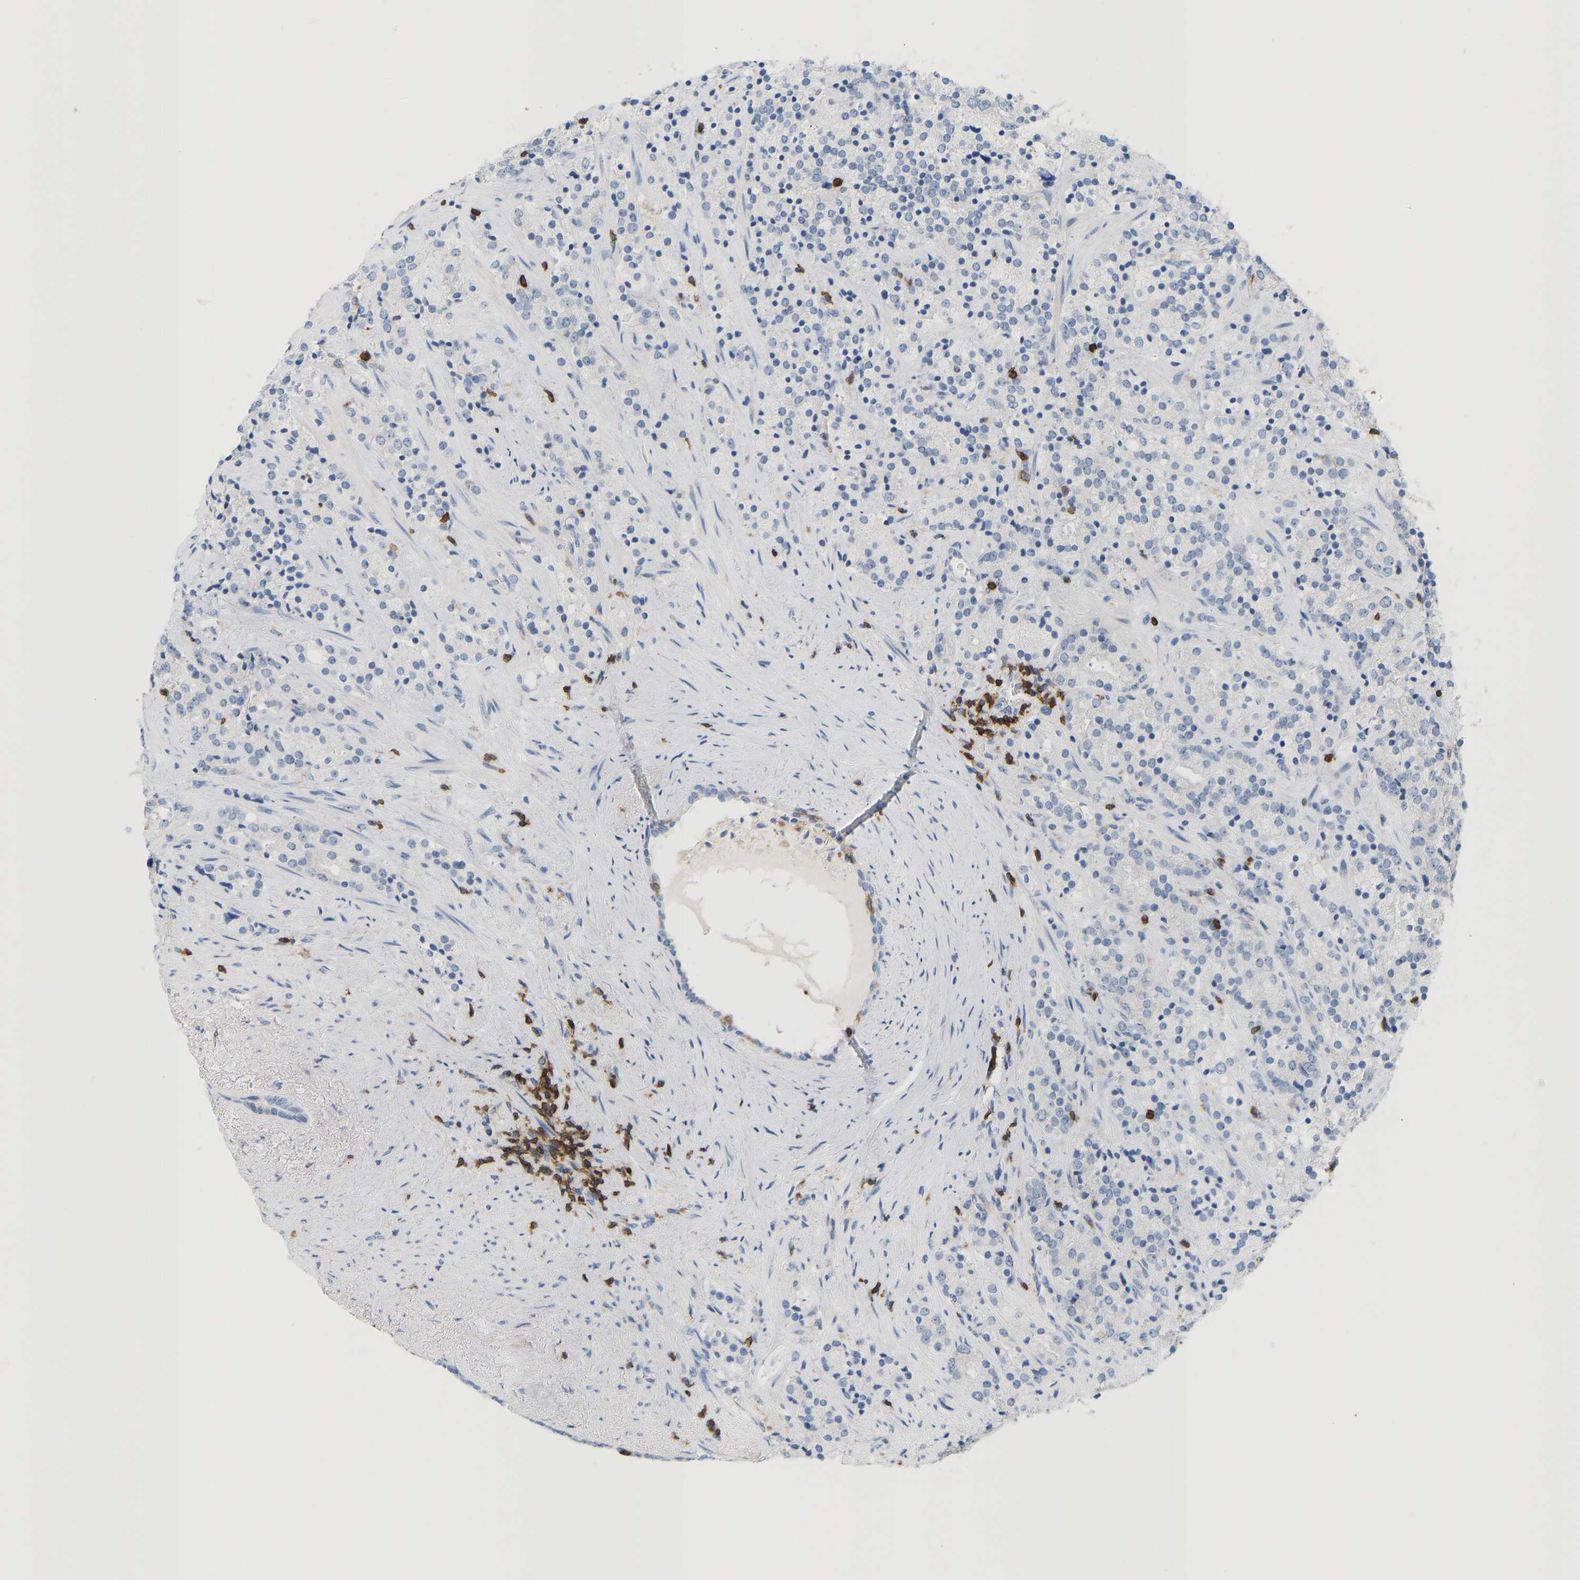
{"staining": {"intensity": "negative", "quantity": "none", "location": "none"}, "tissue": "prostate cancer", "cell_type": "Tumor cells", "image_type": "cancer", "snomed": [{"axis": "morphology", "description": "Adenocarcinoma, High grade"}, {"axis": "topography", "description": "Prostate"}], "caption": "Prostate cancer (high-grade adenocarcinoma) stained for a protein using IHC demonstrates no expression tumor cells.", "gene": "EVL", "patient": {"sex": "male", "age": 71}}